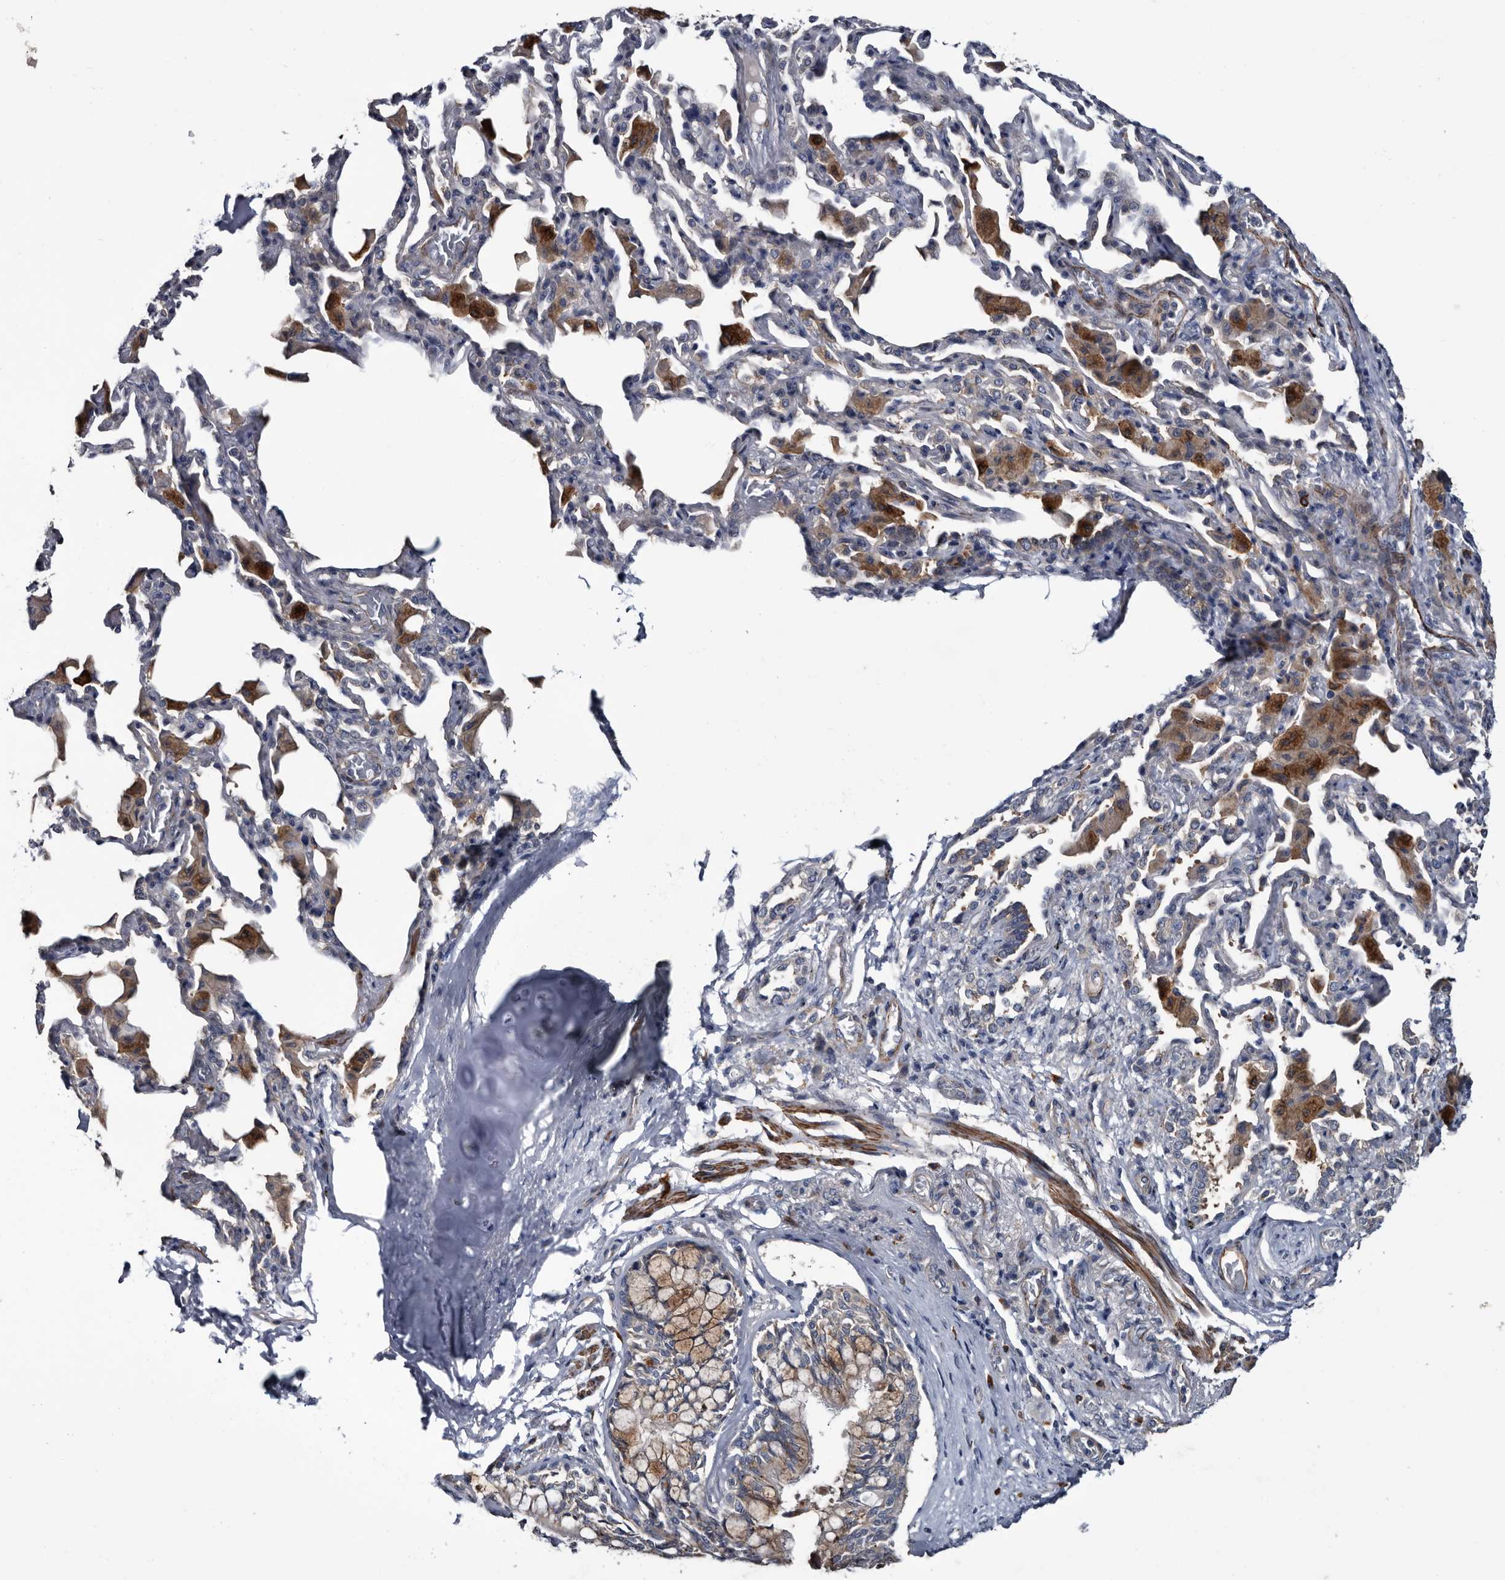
{"staining": {"intensity": "moderate", "quantity": "25%-75%", "location": "cytoplasmic/membranous"}, "tissue": "bronchus", "cell_type": "Respiratory epithelial cells", "image_type": "normal", "snomed": [{"axis": "morphology", "description": "Normal tissue, NOS"}, {"axis": "morphology", "description": "Inflammation, NOS"}, {"axis": "topography", "description": "Lung"}], "caption": "DAB immunohistochemical staining of normal human bronchus displays moderate cytoplasmic/membranous protein positivity in approximately 25%-75% of respiratory epithelial cells.", "gene": "IARS1", "patient": {"sex": "female", "age": 46}}